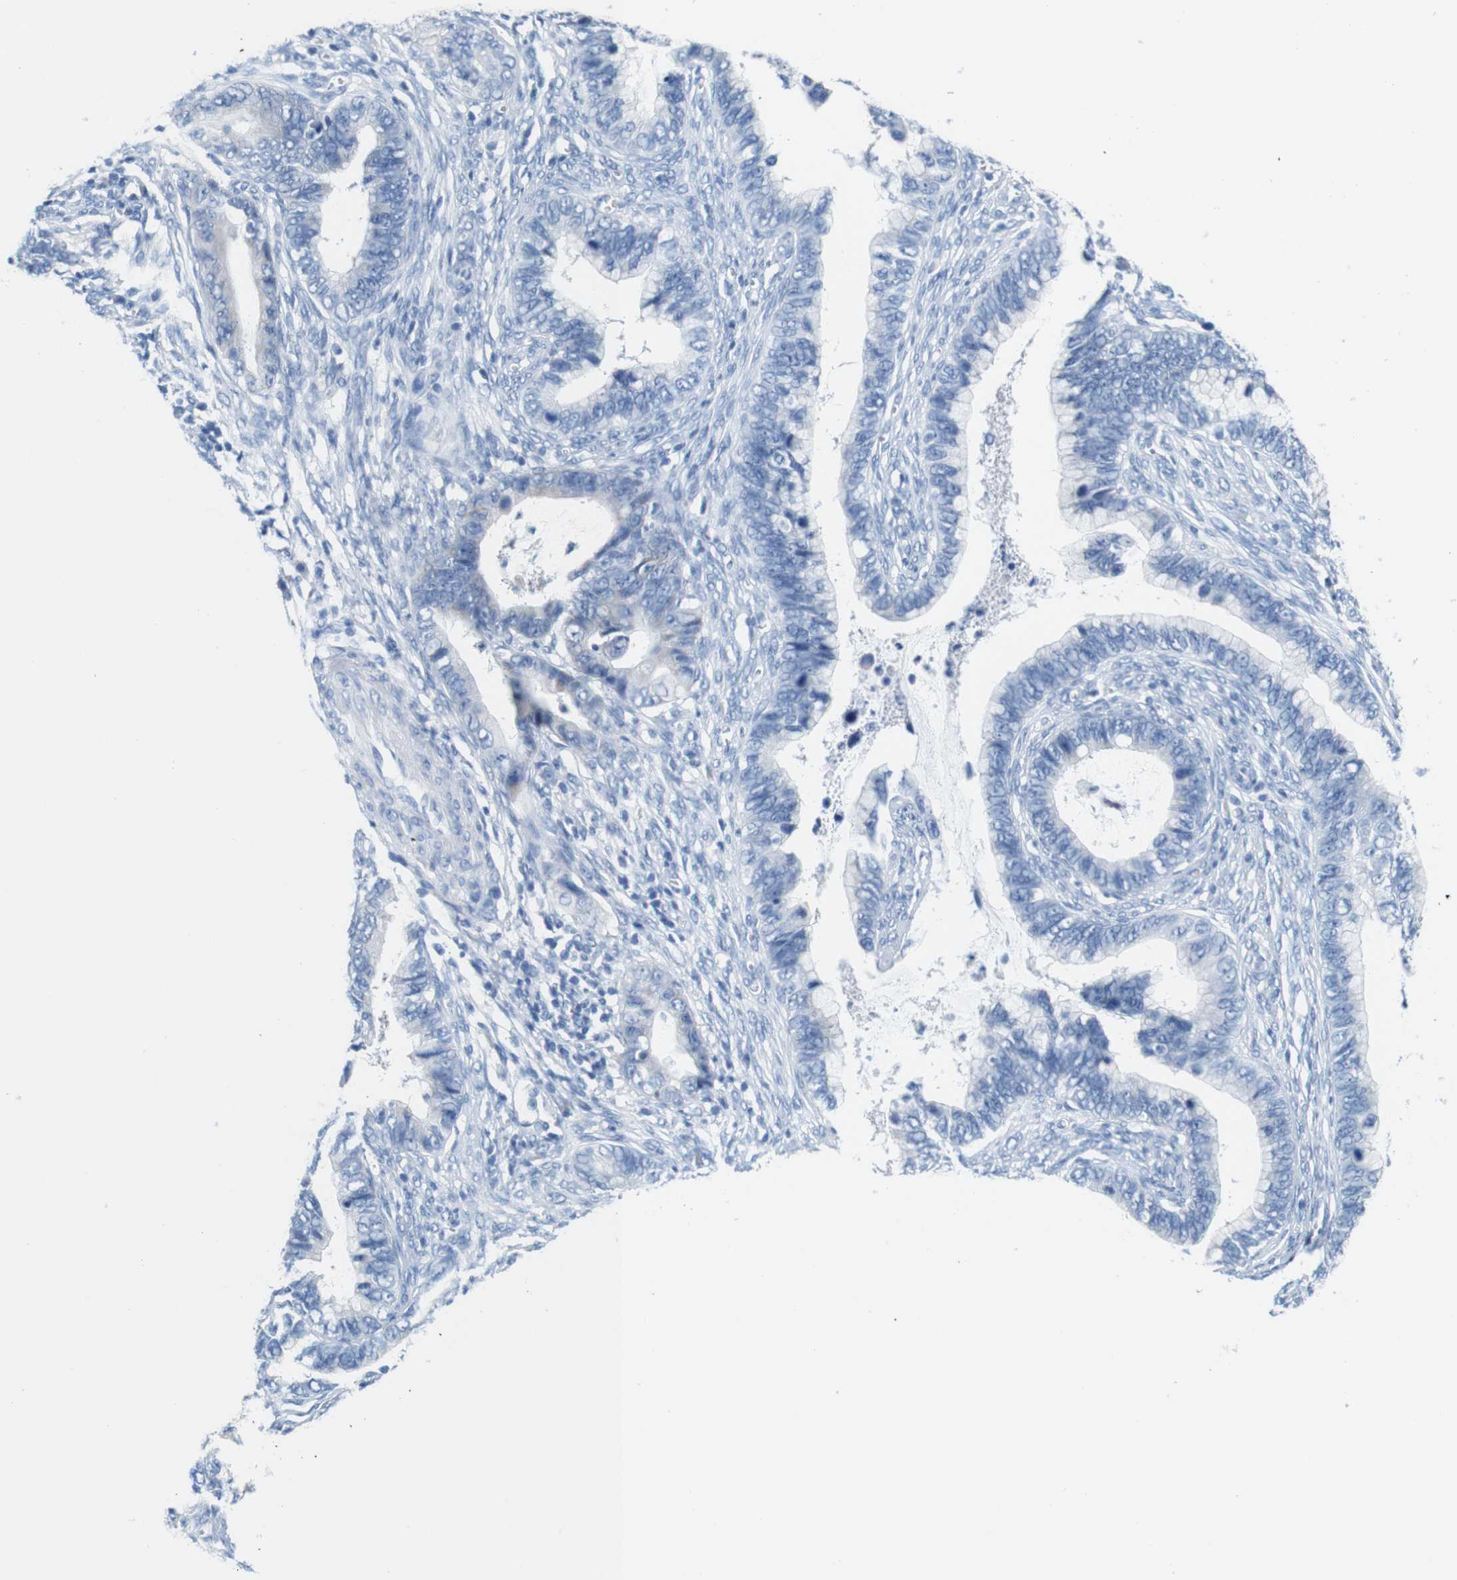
{"staining": {"intensity": "negative", "quantity": "none", "location": "none"}, "tissue": "cervical cancer", "cell_type": "Tumor cells", "image_type": "cancer", "snomed": [{"axis": "morphology", "description": "Adenocarcinoma, NOS"}, {"axis": "topography", "description": "Cervix"}], "caption": "The immunohistochemistry micrograph has no significant expression in tumor cells of cervical cancer tissue.", "gene": "IGSF8", "patient": {"sex": "female", "age": 44}}